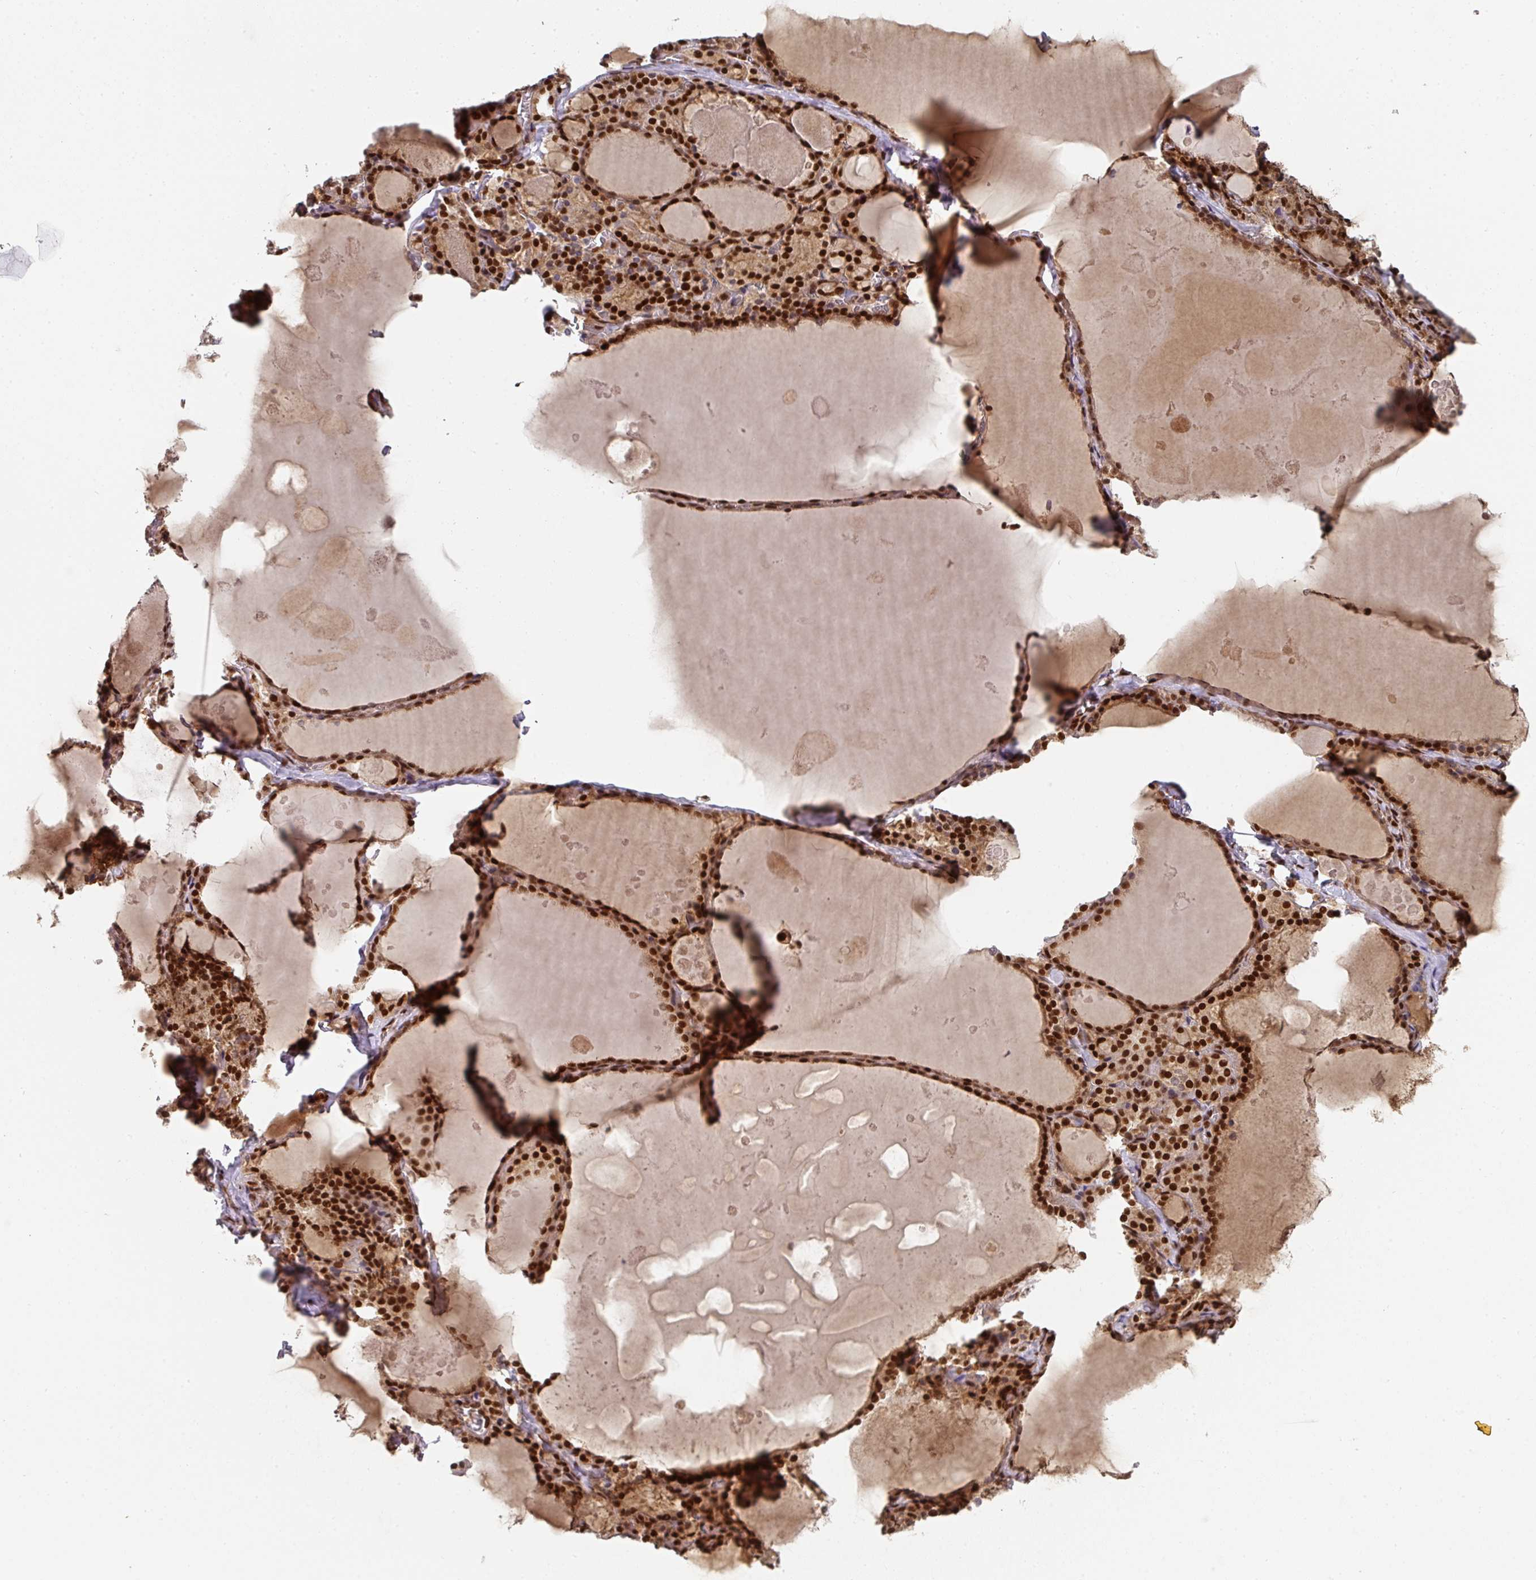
{"staining": {"intensity": "strong", "quantity": ">75%", "location": "nuclear"}, "tissue": "thyroid gland", "cell_type": "Glandular cells", "image_type": "normal", "snomed": [{"axis": "morphology", "description": "Normal tissue, NOS"}, {"axis": "topography", "description": "Thyroid gland"}], "caption": "Immunohistochemistry staining of benign thyroid gland, which shows high levels of strong nuclear staining in about >75% of glandular cells indicating strong nuclear protein positivity. The staining was performed using DAB (3,3'-diaminobenzidine) (brown) for protein detection and nuclei were counterstained in hematoxylin (blue).", "gene": "DIDO1", "patient": {"sex": "male", "age": 56}}